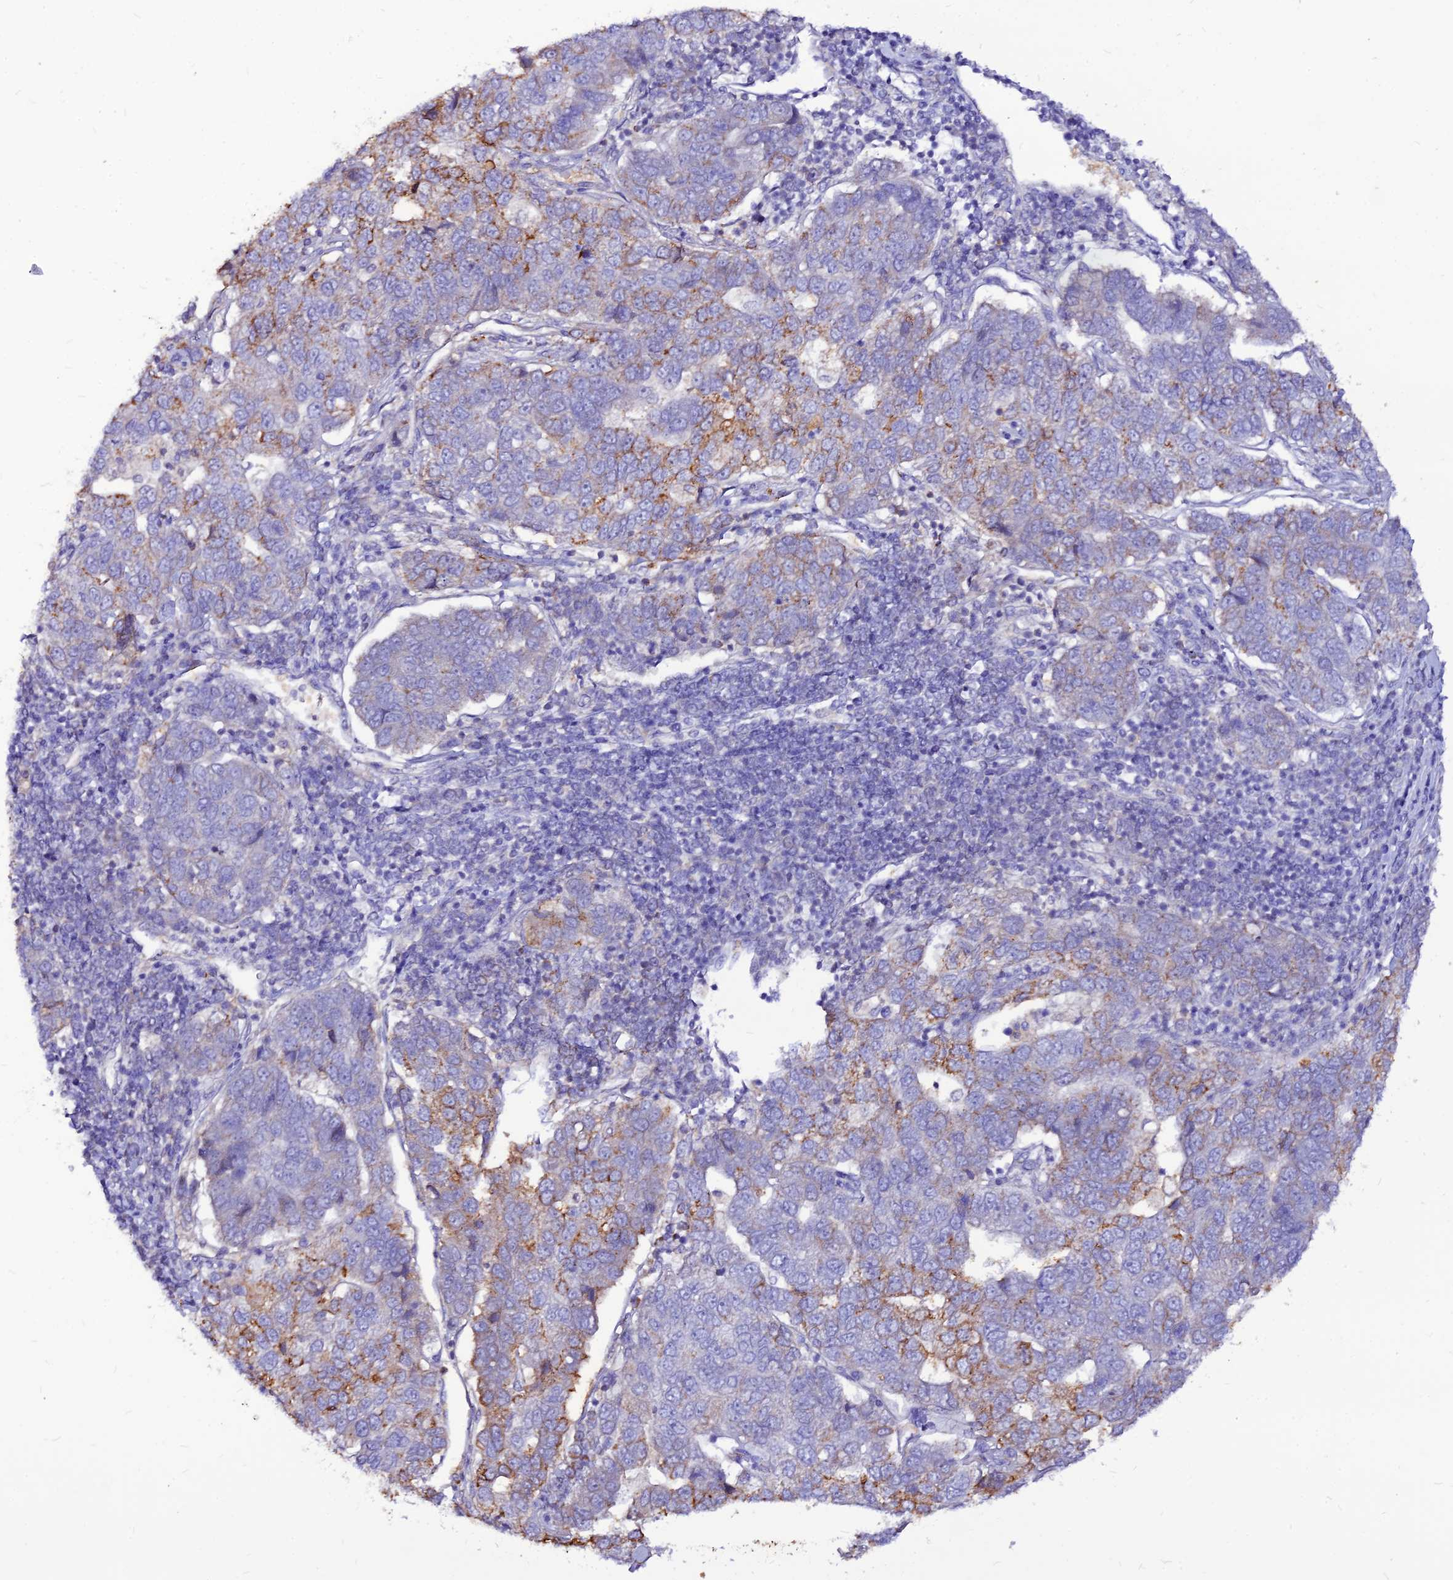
{"staining": {"intensity": "moderate", "quantity": "<25%", "location": "cytoplasmic/membranous"}, "tissue": "pancreatic cancer", "cell_type": "Tumor cells", "image_type": "cancer", "snomed": [{"axis": "morphology", "description": "Adenocarcinoma, NOS"}, {"axis": "topography", "description": "Pancreas"}], "caption": "Pancreatic cancer (adenocarcinoma) stained with IHC exhibits moderate cytoplasmic/membranous staining in approximately <25% of tumor cells.", "gene": "CZIB", "patient": {"sex": "female", "age": 61}}